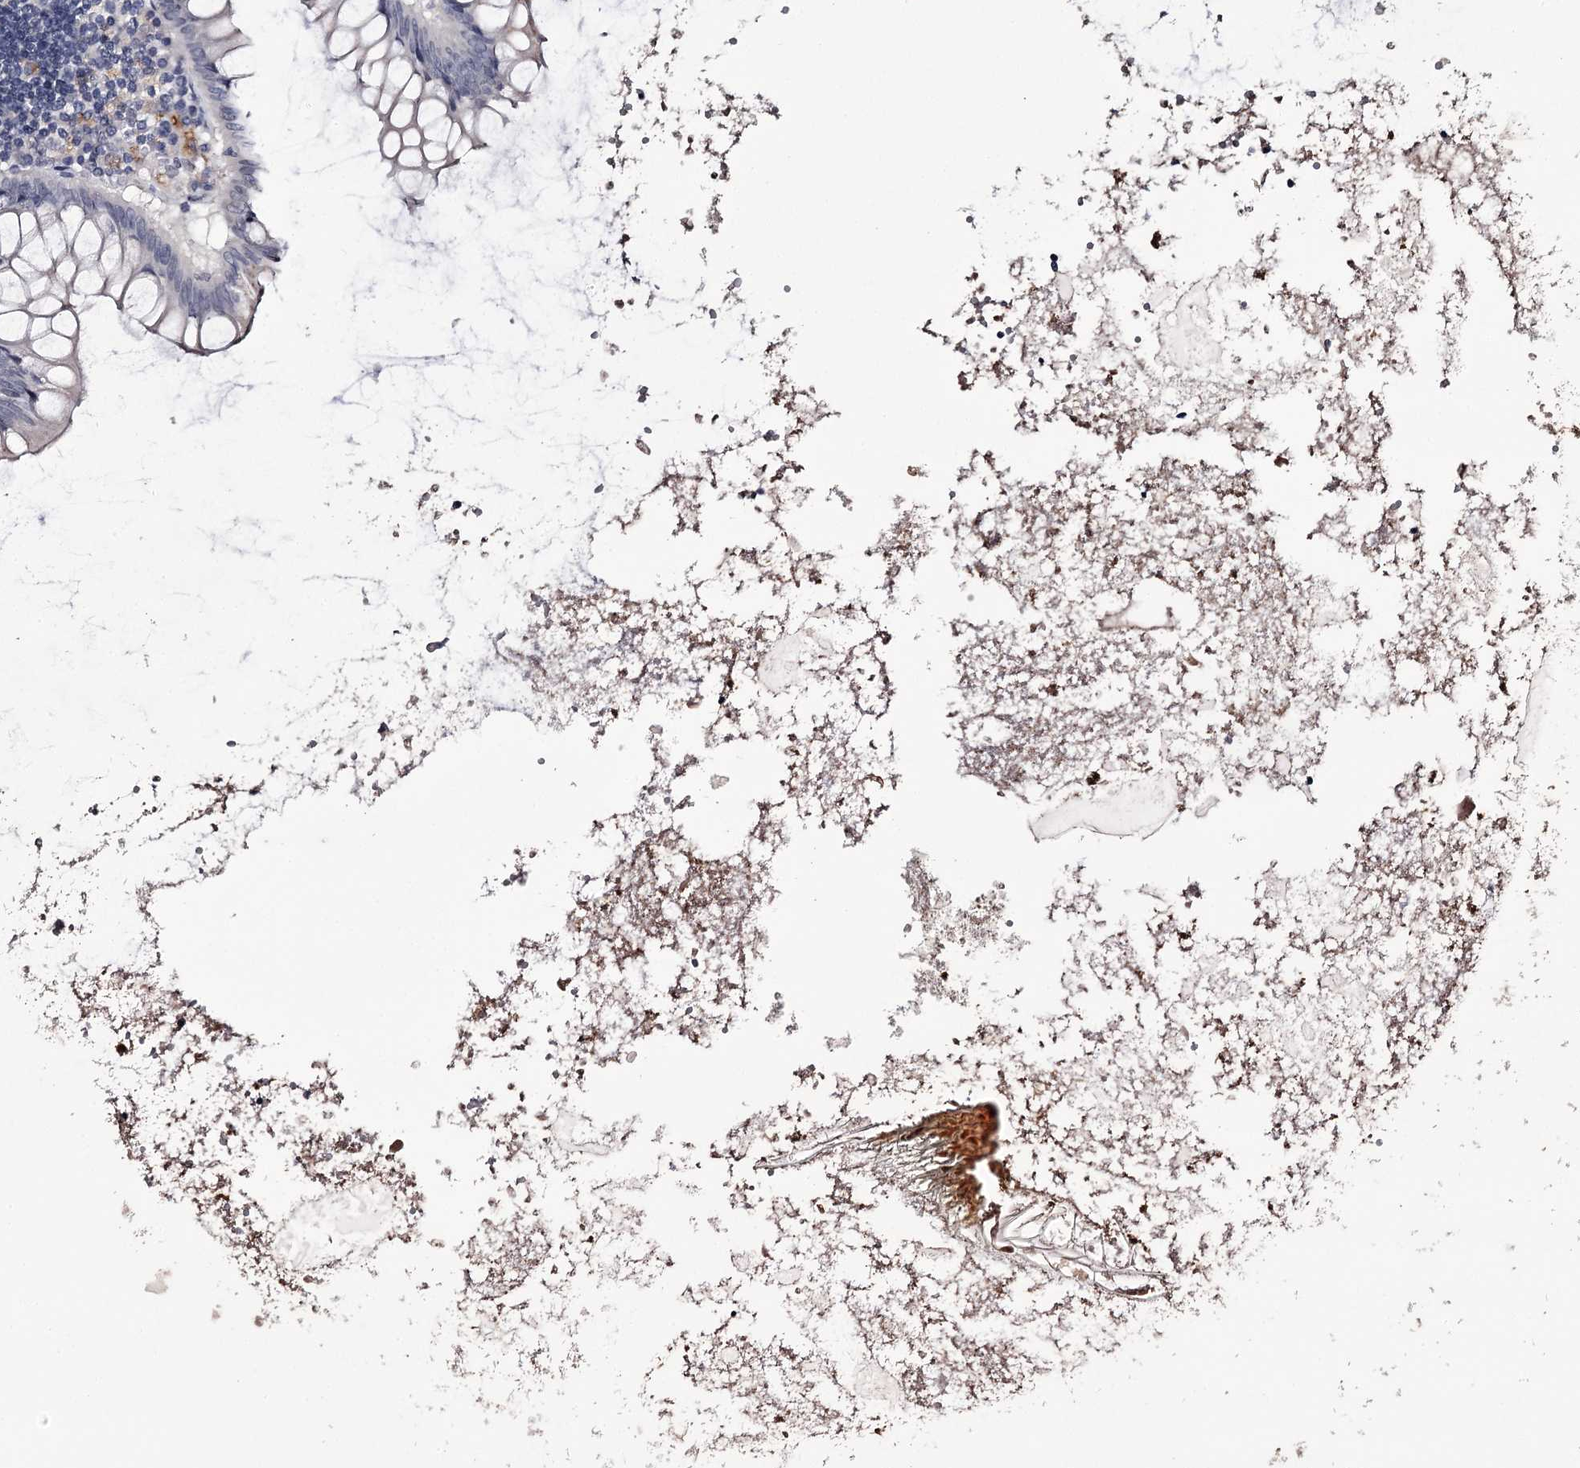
{"staining": {"intensity": "negative", "quantity": "none", "location": "none"}, "tissue": "appendix", "cell_type": "Glandular cells", "image_type": "normal", "snomed": [{"axis": "morphology", "description": "Normal tissue, NOS"}, {"axis": "topography", "description": "Appendix"}], "caption": "IHC of unremarkable human appendix displays no positivity in glandular cells. Nuclei are stained in blue.", "gene": "SLC32A1", "patient": {"sex": "female", "age": 54}}